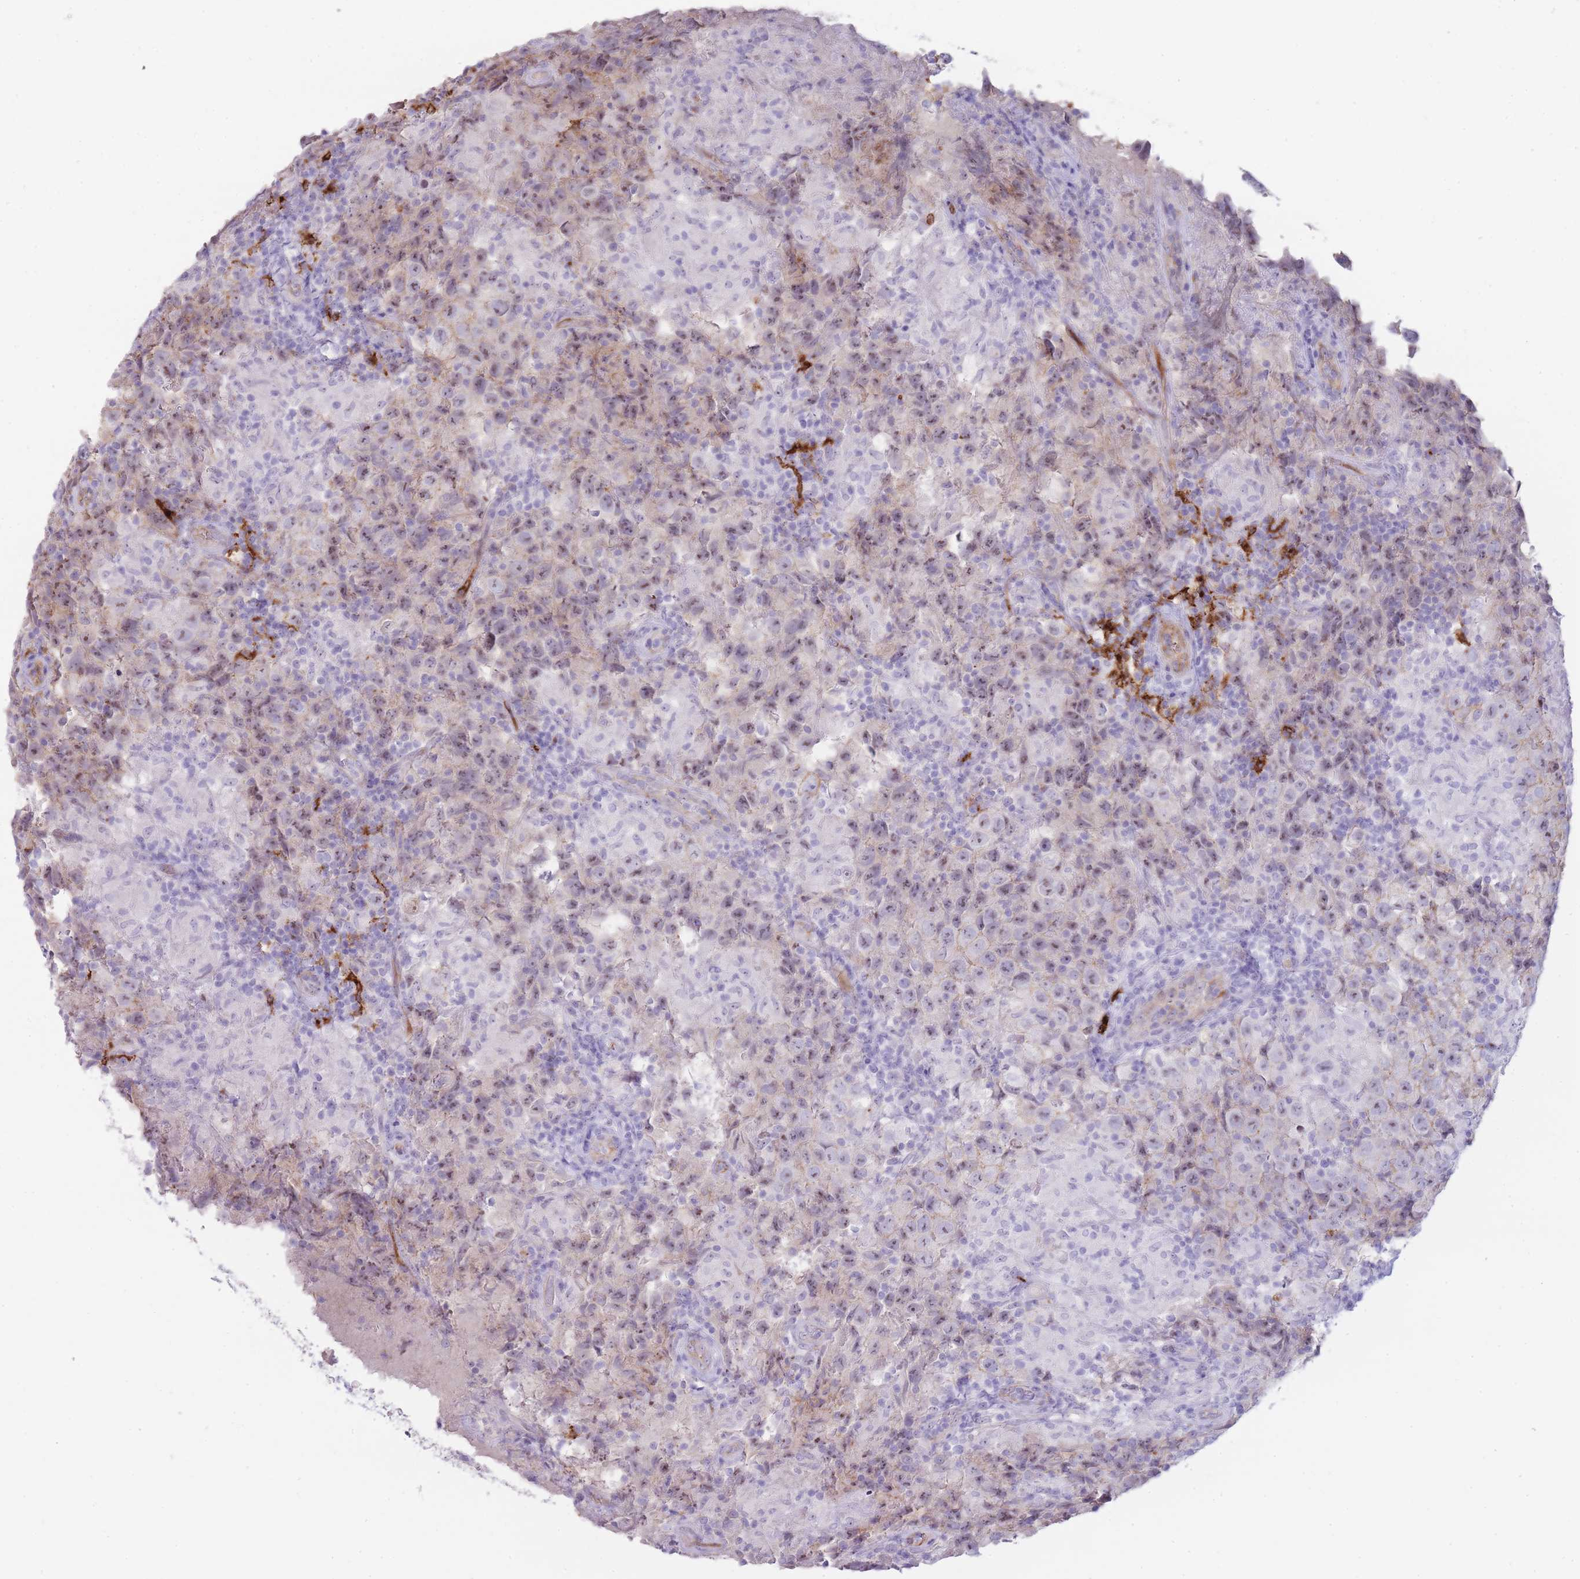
{"staining": {"intensity": "weak", "quantity": "25%-75%", "location": "nuclear"}, "tissue": "testis cancer", "cell_type": "Tumor cells", "image_type": "cancer", "snomed": [{"axis": "morphology", "description": "Seminoma, NOS"}, {"axis": "morphology", "description": "Carcinoma, Embryonal, NOS"}, {"axis": "topography", "description": "Testis"}], "caption": "Seminoma (testis) tissue exhibits weak nuclear expression in approximately 25%-75% of tumor cells, visualized by immunohistochemistry.", "gene": "UTP14A", "patient": {"sex": "male", "age": 41}}